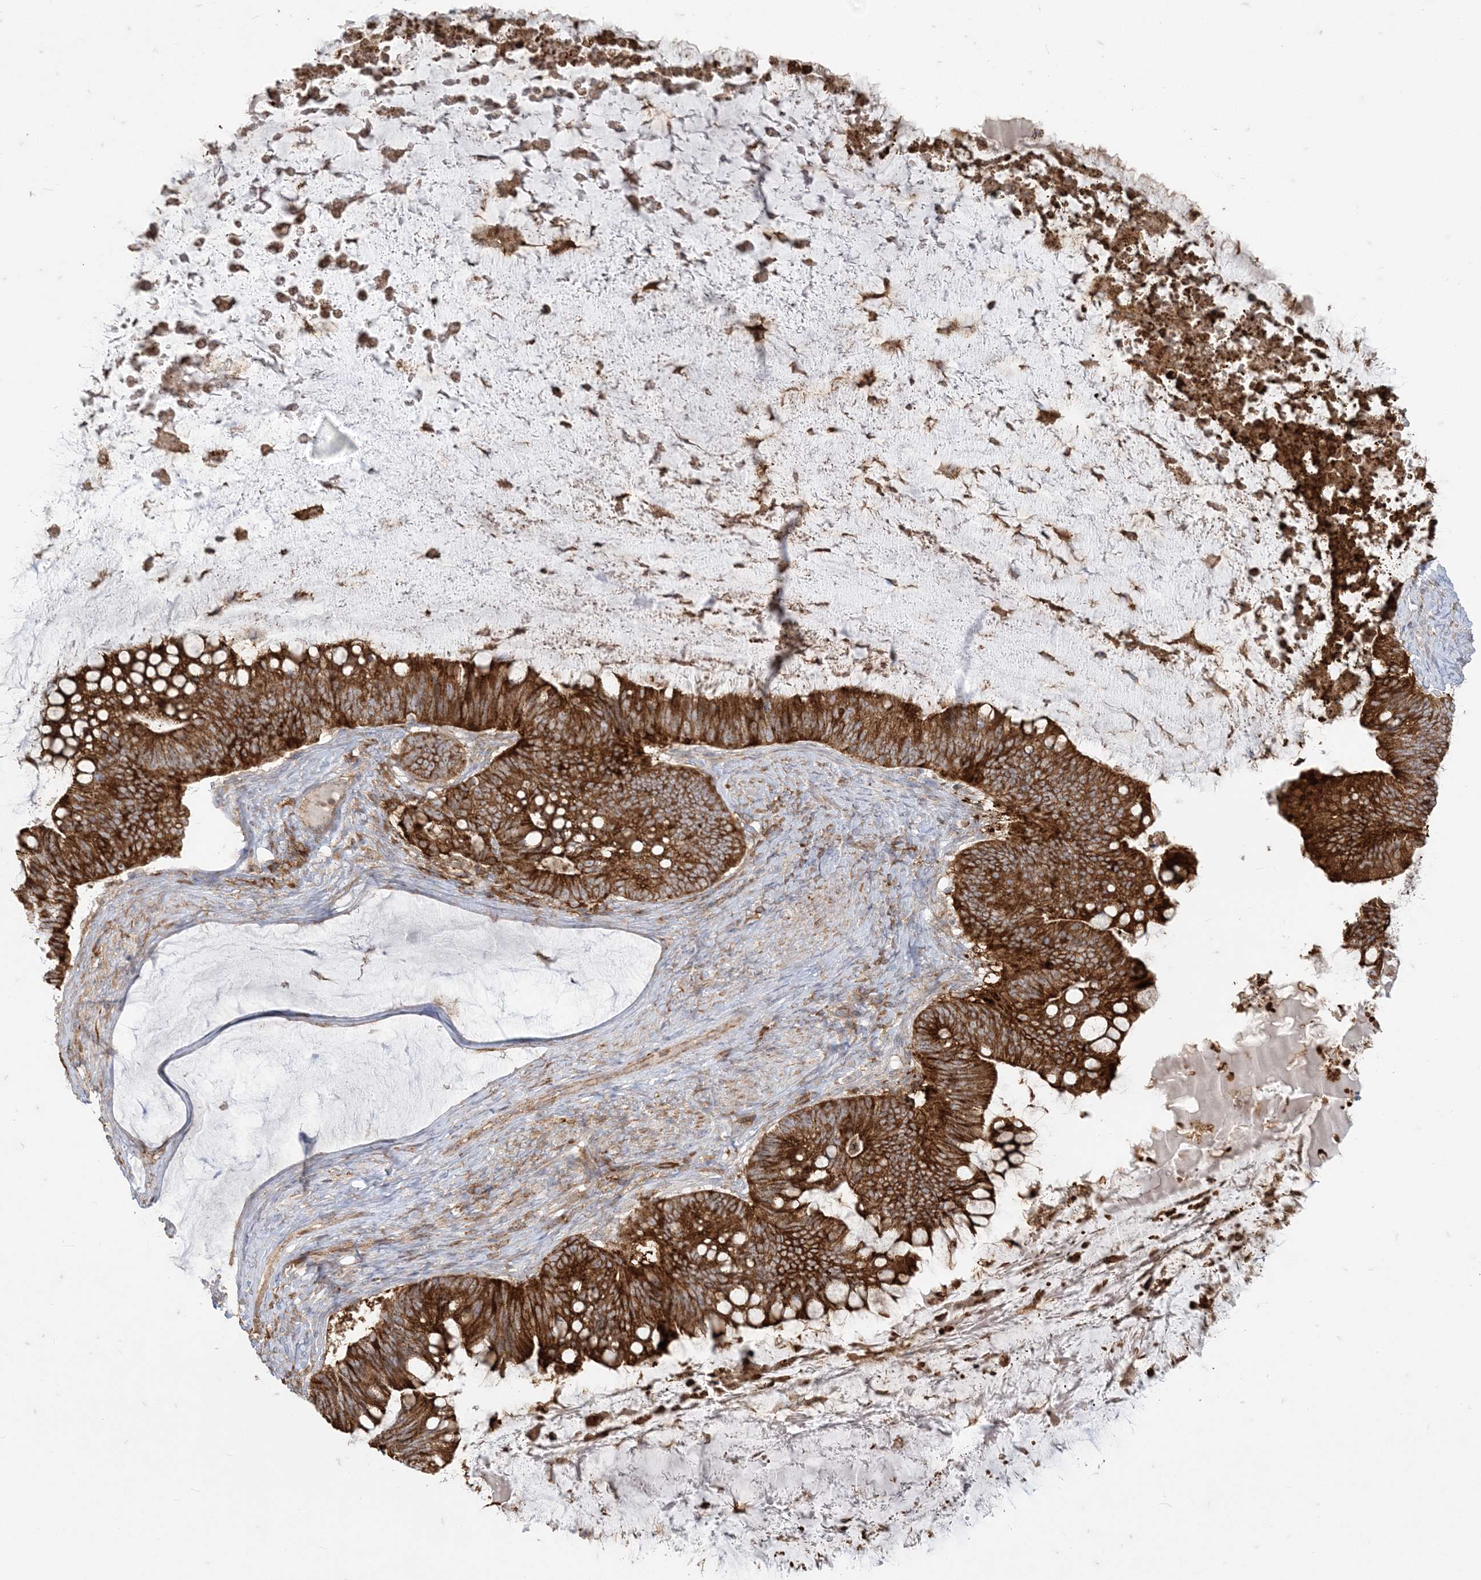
{"staining": {"intensity": "strong", "quantity": ">75%", "location": "cytoplasmic/membranous"}, "tissue": "ovarian cancer", "cell_type": "Tumor cells", "image_type": "cancer", "snomed": [{"axis": "morphology", "description": "Cystadenocarcinoma, mucinous, NOS"}, {"axis": "topography", "description": "Ovary"}], "caption": "About >75% of tumor cells in human ovarian cancer (mucinous cystadenocarcinoma) display strong cytoplasmic/membranous protein expression as visualized by brown immunohistochemical staining.", "gene": "DERL3", "patient": {"sex": "female", "age": 61}}